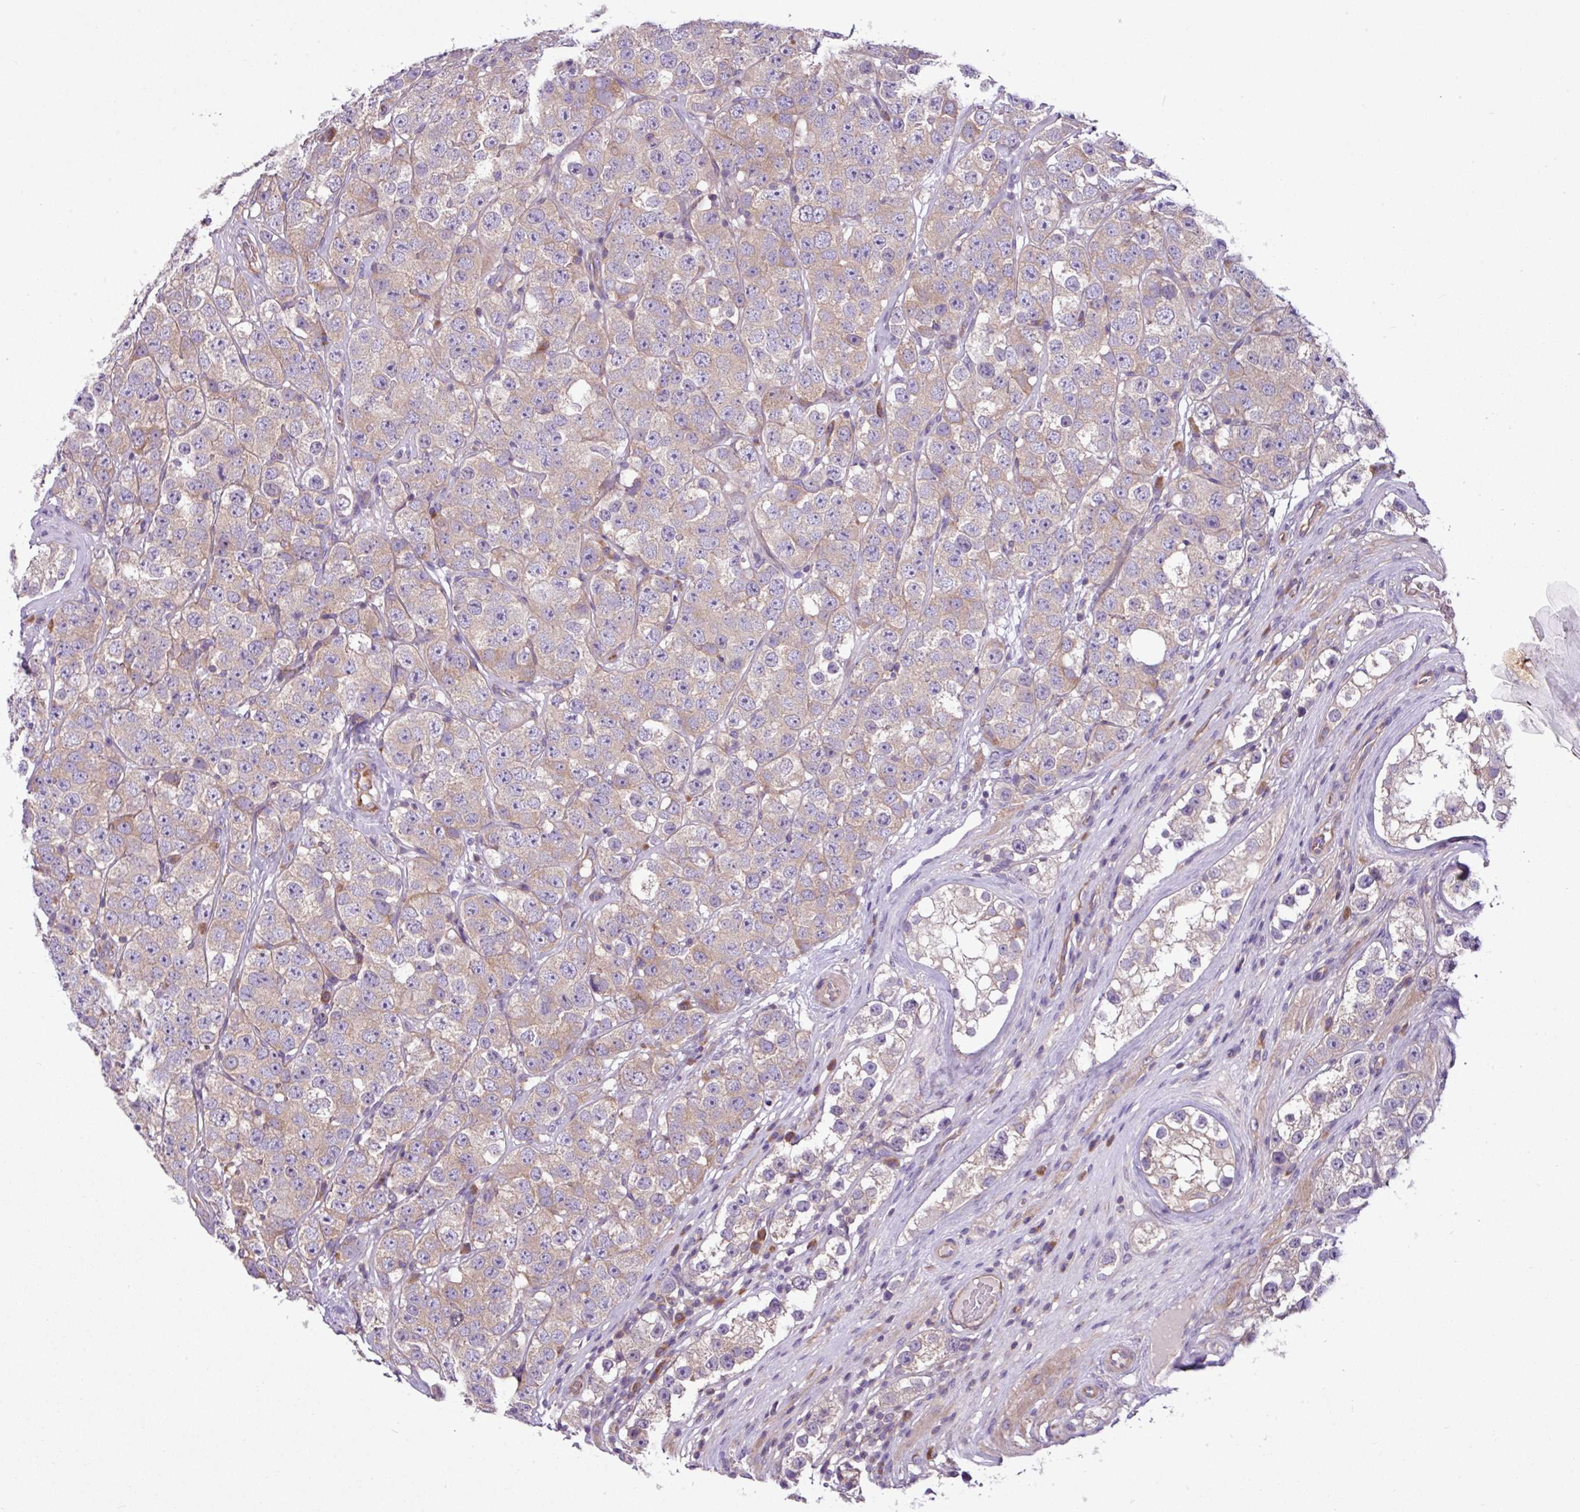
{"staining": {"intensity": "weak", "quantity": ">75%", "location": "cytoplasmic/membranous"}, "tissue": "testis cancer", "cell_type": "Tumor cells", "image_type": "cancer", "snomed": [{"axis": "morphology", "description": "Seminoma, NOS"}, {"axis": "topography", "description": "Testis"}], "caption": "Immunohistochemistry micrograph of neoplastic tissue: testis seminoma stained using immunohistochemistry shows low levels of weak protein expression localized specifically in the cytoplasmic/membranous of tumor cells, appearing as a cytoplasmic/membranous brown color.", "gene": "MROH2A", "patient": {"sex": "male", "age": 28}}